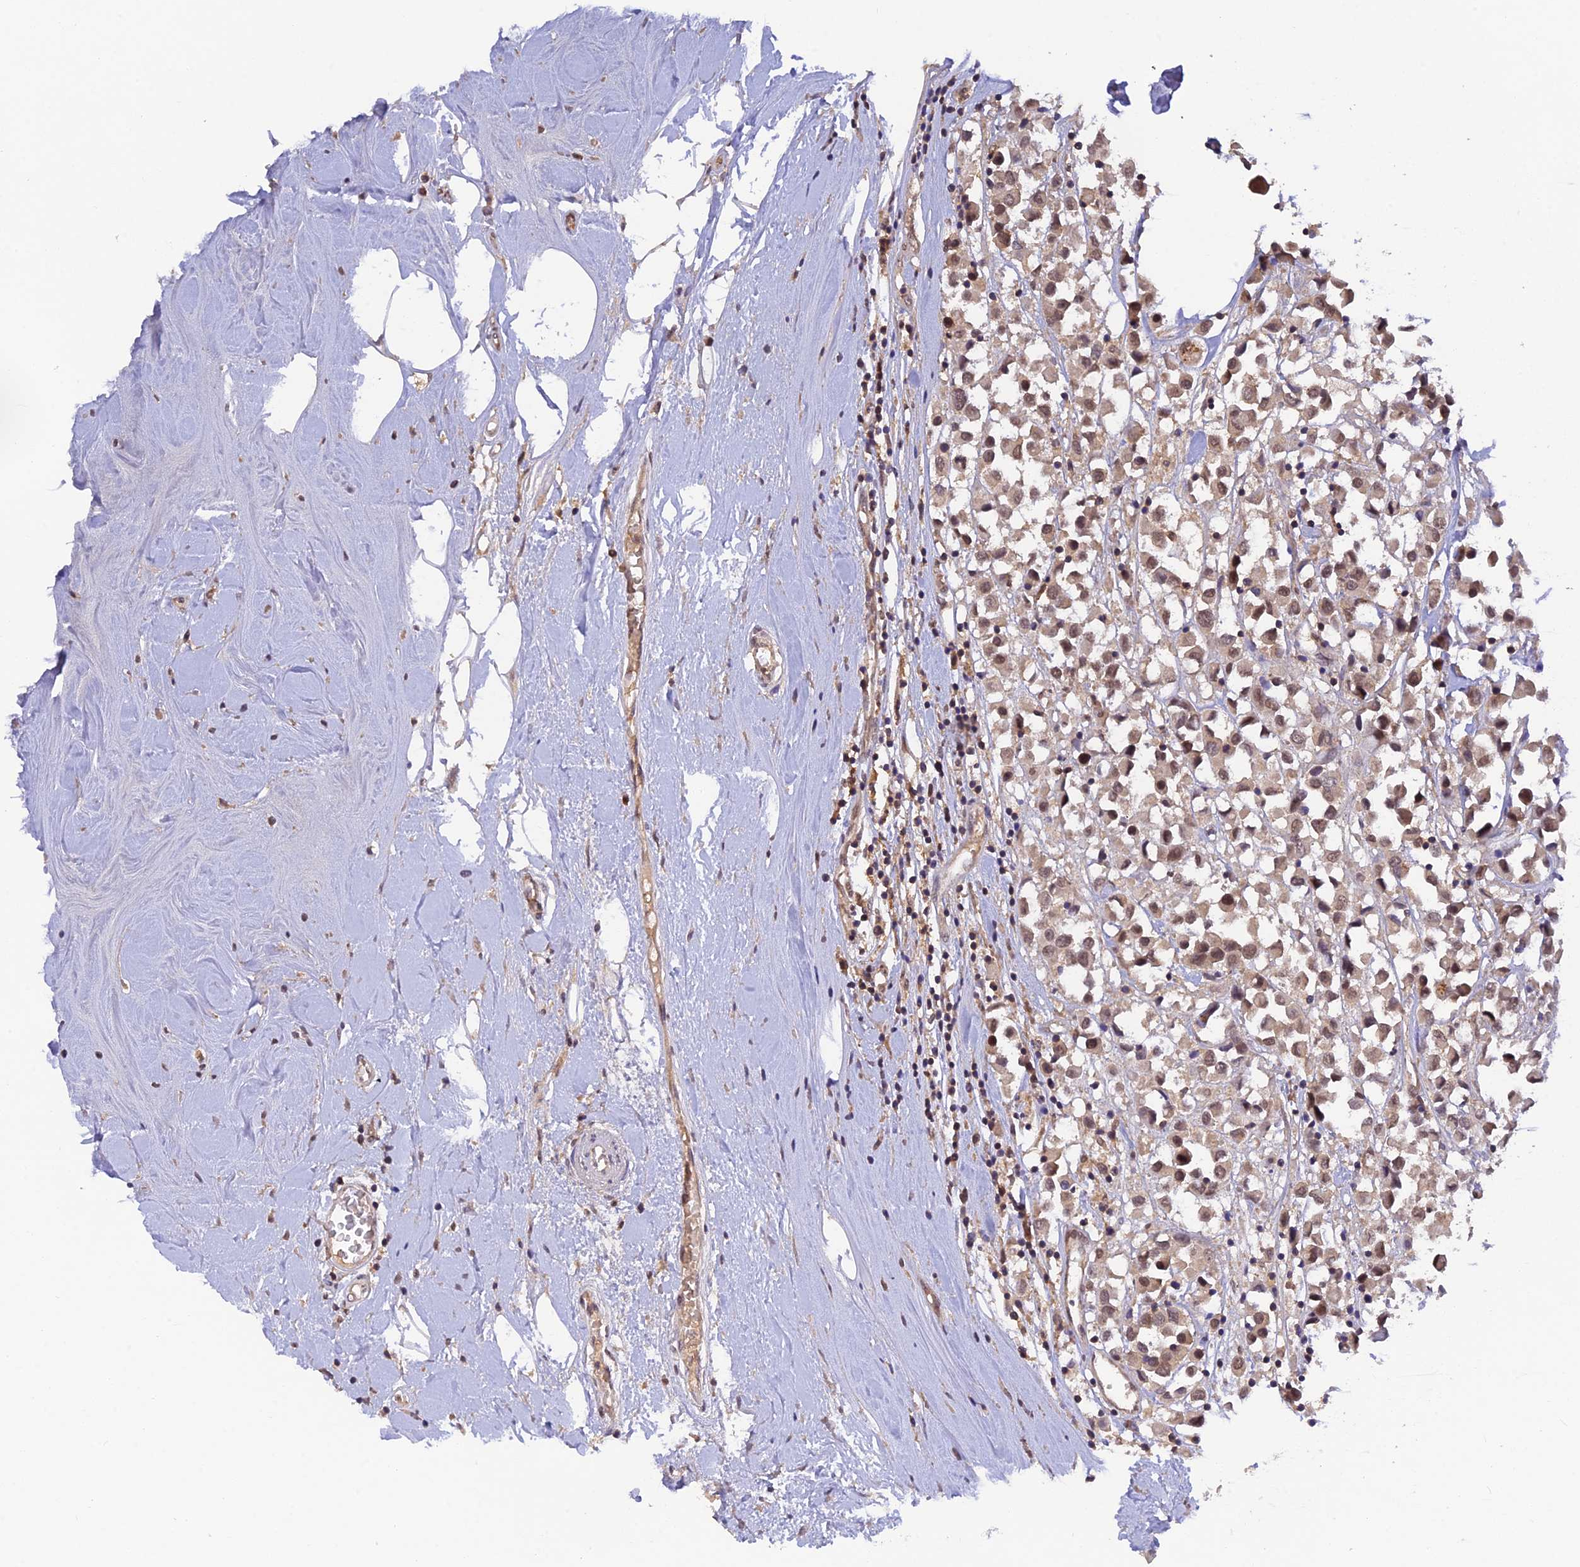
{"staining": {"intensity": "moderate", "quantity": ">75%", "location": "cytoplasmic/membranous,nuclear"}, "tissue": "breast cancer", "cell_type": "Tumor cells", "image_type": "cancer", "snomed": [{"axis": "morphology", "description": "Duct carcinoma"}, {"axis": "topography", "description": "Breast"}], "caption": "Tumor cells demonstrate medium levels of moderate cytoplasmic/membranous and nuclear positivity in about >75% of cells in human intraductal carcinoma (breast).", "gene": "ZNF436", "patient": {"sex": "female", "age": 61}}